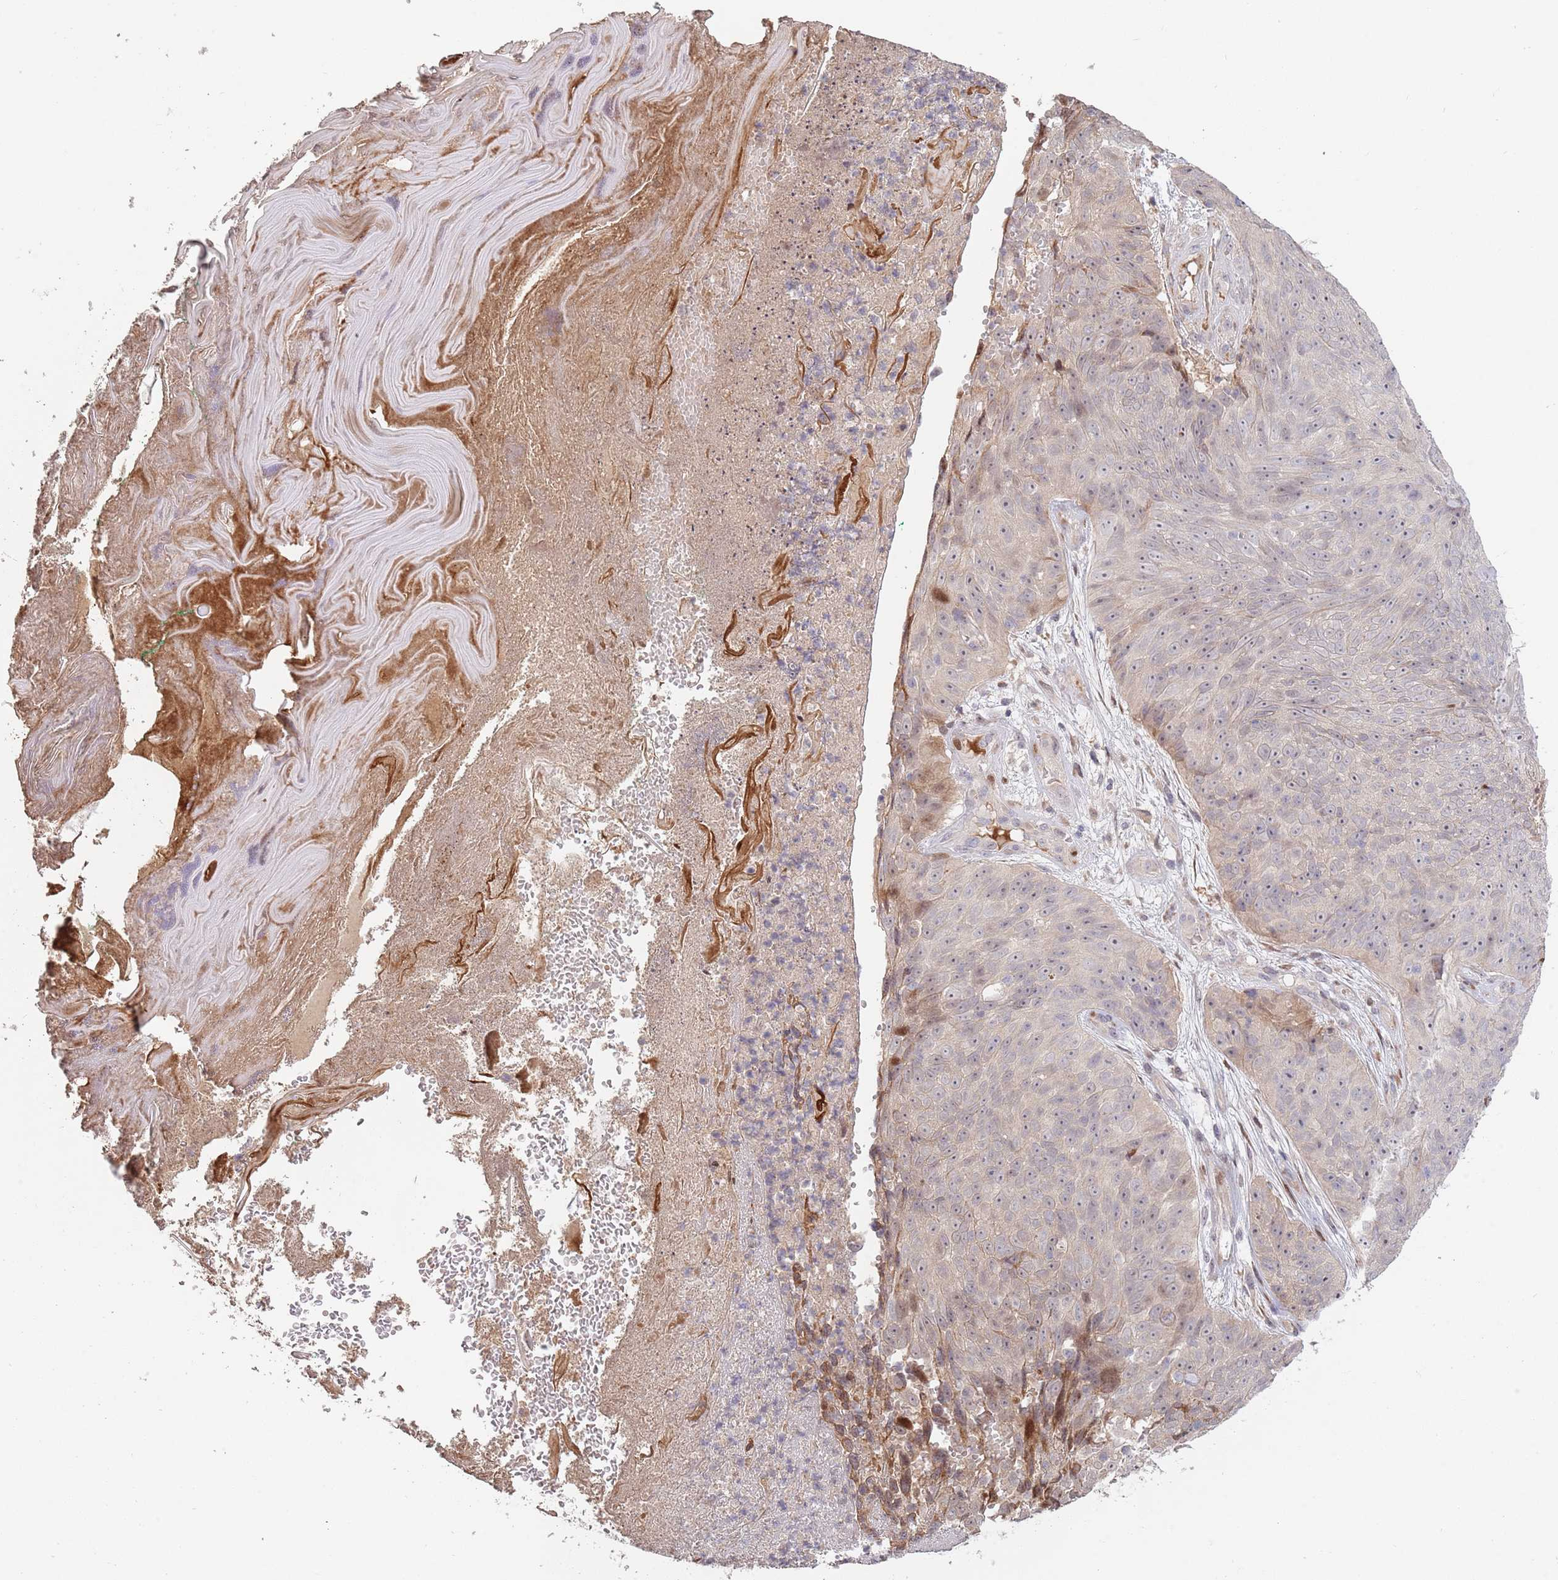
{"staining": {"intensity": "weak", "quantity": "<25%", "location": "nuclear"}, "tissue": "skin cancer", "cell_type": "Tumor cells", "image_type": "cancer", "snomed": [{"axis": "morphology", "description": "Squamous cell carcinoma, NOS"}, {"axis": "topography", "description": "Skin"}], "caption": "Immunohistochemistry (IHC) photomicrograph of neoplastic tissue: squamous cell carcinoma (skin) stained with DAB reveals no significant protein staining in tumor cells.", "gene": "SYNDIG1L", "patient": {"sex": "female", "age": 87}}